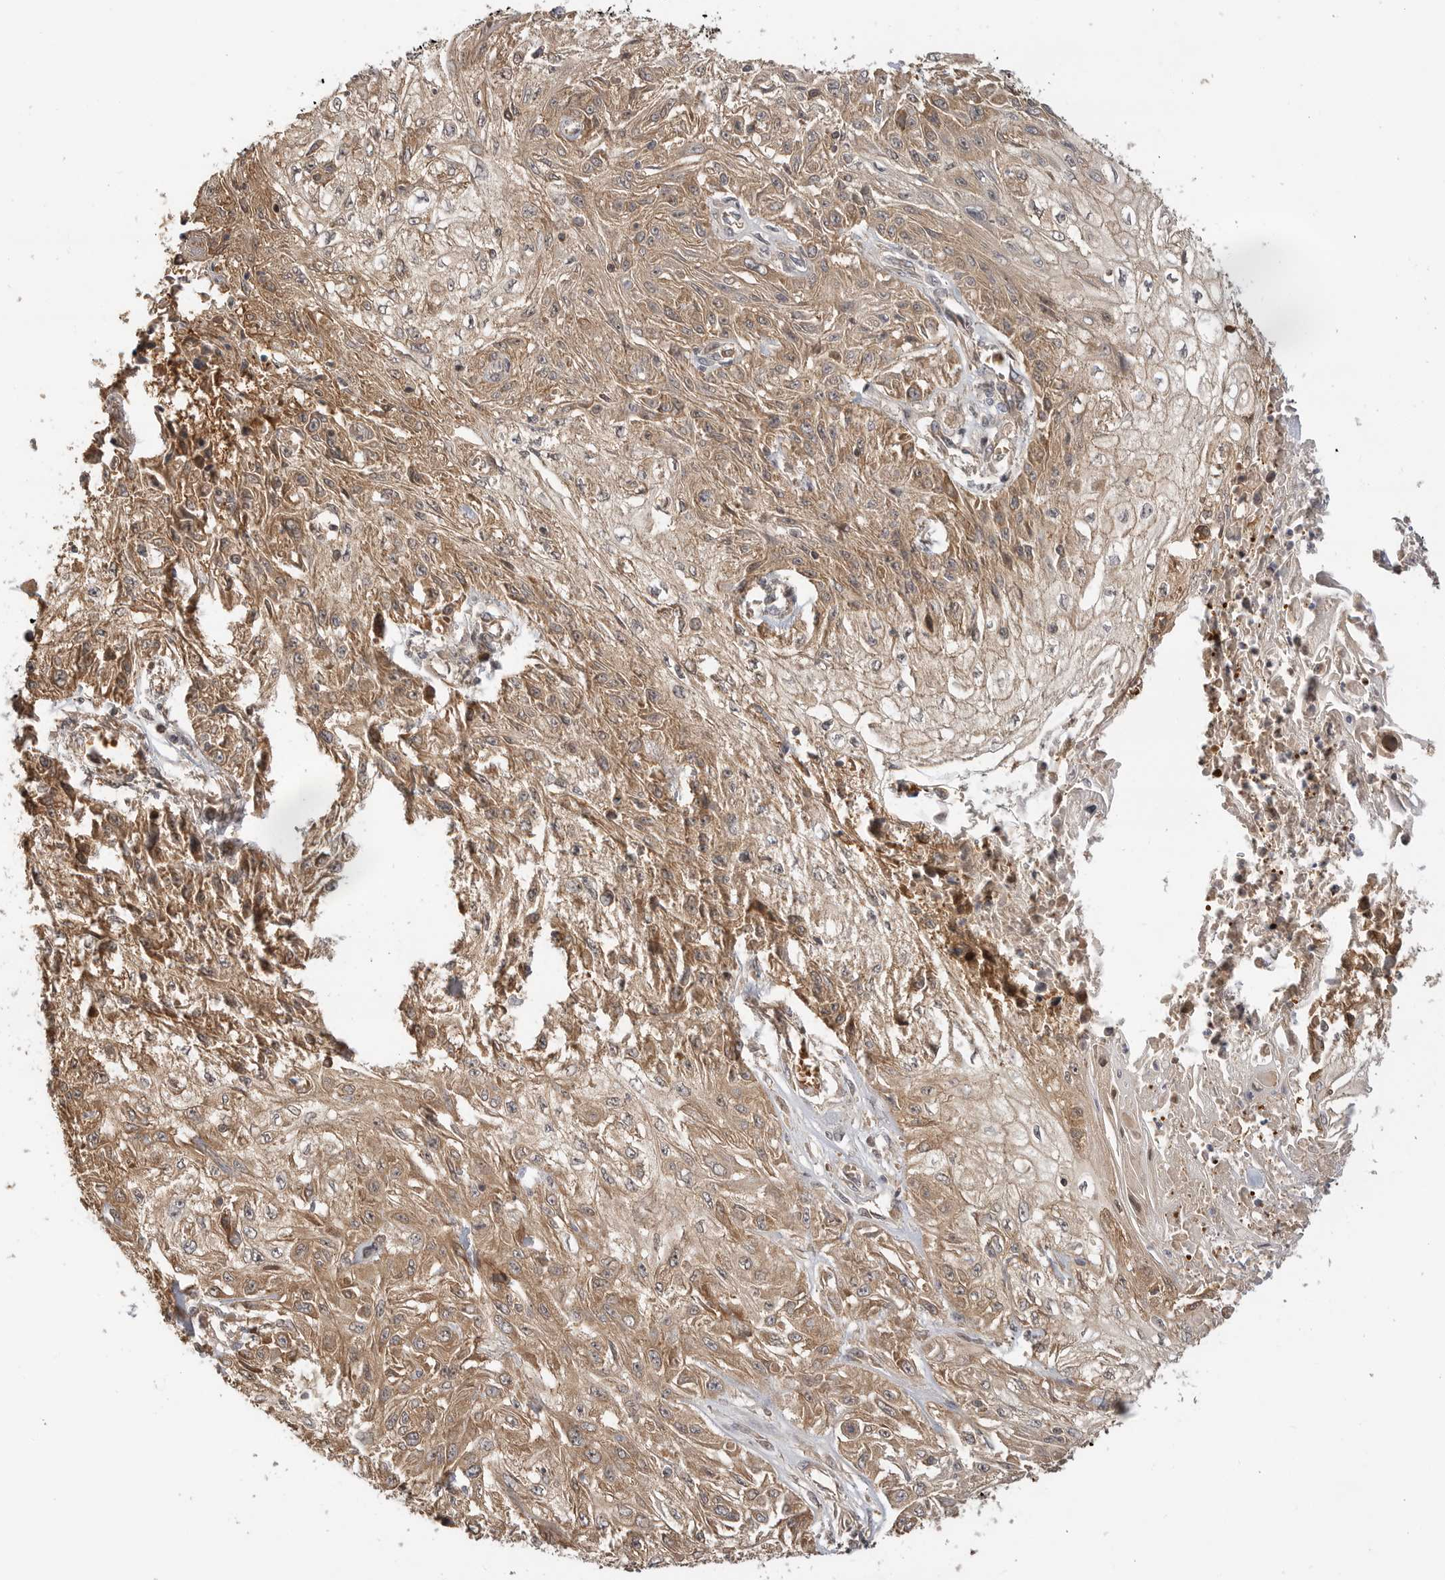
{"staining": {"intensity": "moderate", "quantity": ">75%", "location": "cytoplasmic/membranous"}, "tissue": "skin cancer", "cell_type": "Tumor cells", "image_type": "cancer", "snomed": [{"axis": "morphology", "description": "Squamous cell carcinoma, NOS"}, {"axis": "morphology", "description": "Squamous cell carcinoma, metastatic, NOS"}, {"axis": "topography", "description": "Skin"}, {"axis": "topography", "description": "Lymph node"}], "caption": "Immunohistochemical staining of skin squamous cell carcinoma demonstrates medium levels of moderate cytoplasmic/membranous expression in about >75% of tumor cells.", "gene": "CLDN12", "patient": {"sex": "male", "age": 75}}